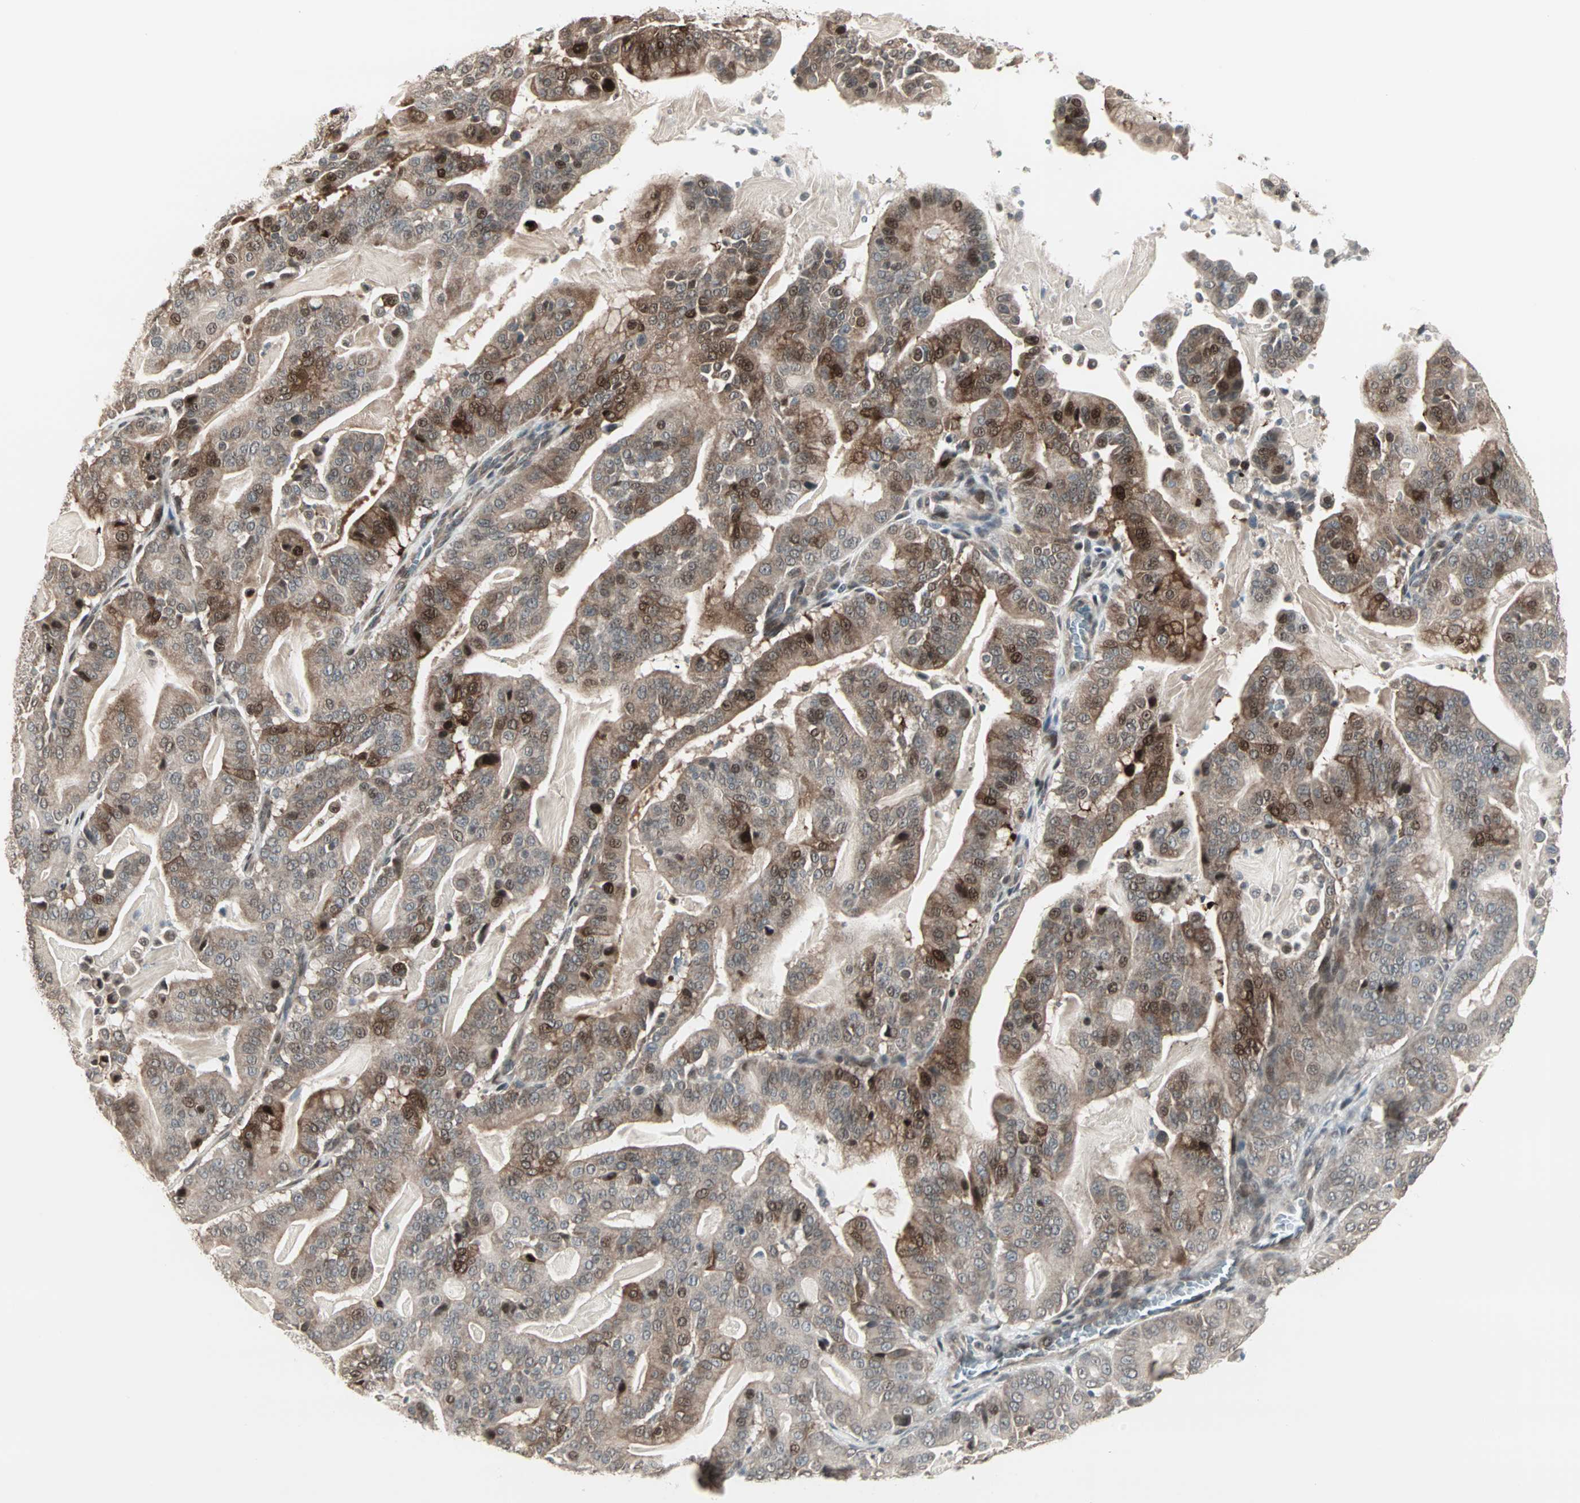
{"staining": {"intensity": "moderate", "quantity": ">75%", "location": "cytoplasmic/membranous,nuclear"}, "tissue": "pancreatic cancer", "cell_type": "Tumor cells", "image_type": "cancer", "snomed": [{"axis": "morphology", "description": "Adenocarcinoma, NOS"}, {"axis": "topography", "description": "Pancreas"}], "caption": "This is a photomicrograph of immunohistochemistry staining of pancreatic adenocarcinoma, which shows moderate positivity in the cytoplasmic/membranous and nuclear of tumor cells.", "gene": "CBLC", "patient": {"sex": "male", "age": 63}}